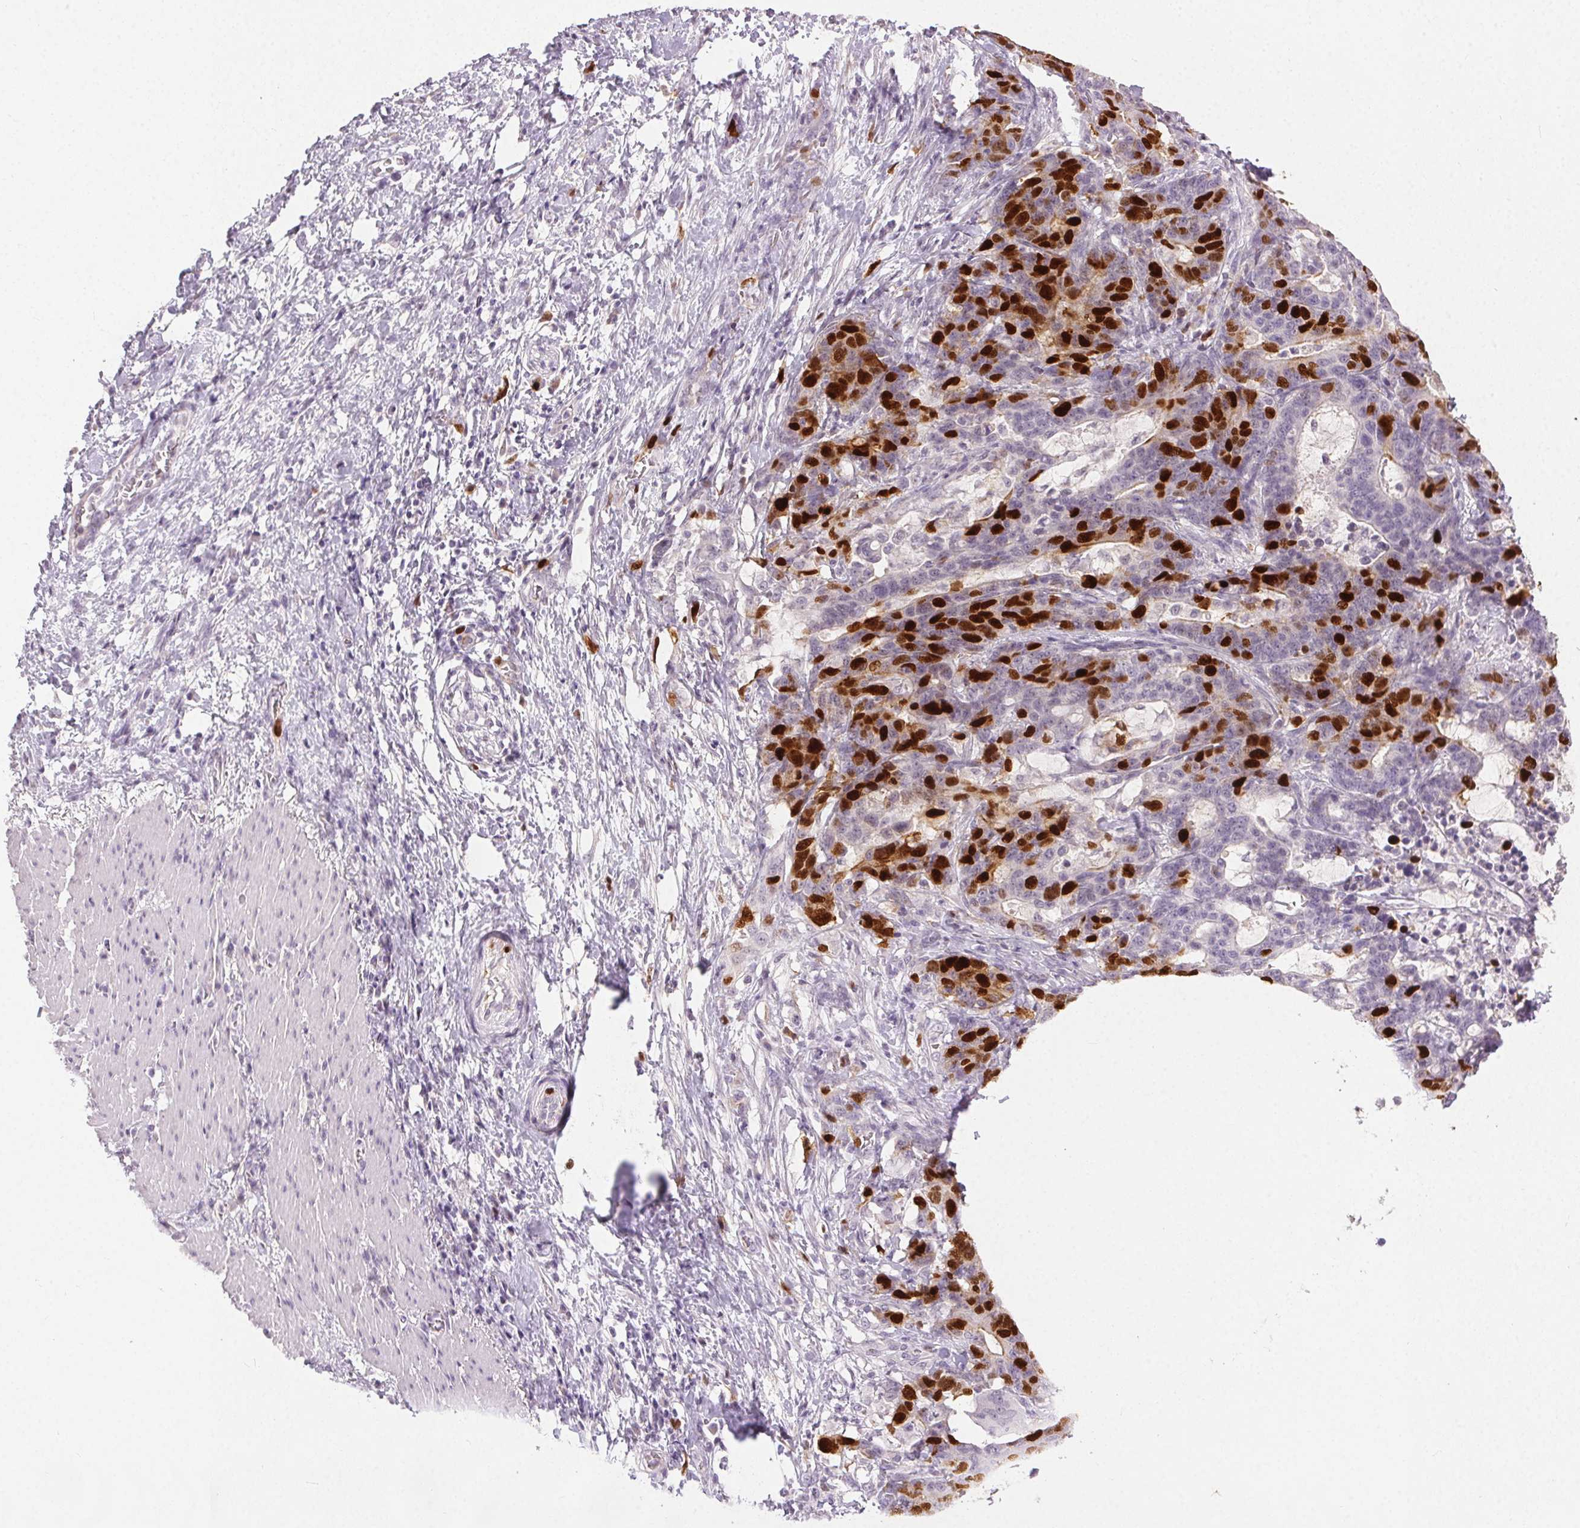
{"staining": {"intensity": "strong", "quantity": "25%-75%", "location": "nuclear"}, "tissue": "stomach cancer", "cell_type": "Tumor cells", "image_type": "cancer", "snomed": [{"axis": "morphology", "description": "Normal tissue, NOS"}, {"axis": "morphology", "description": "Adenocarcinoma, NOS"}, {"axis": "topography", "description": "Stomach"}], "caption": "DAB immunohistochemical staining of stomach cancer exhibits strong nuclear protein positivity in approximately 25%-75% of tumor cells. The protein is shown in brown color, while the nuclei are stained blue.", "gene": "ANLN", "patient": {"sex": "female", "age": 64}}